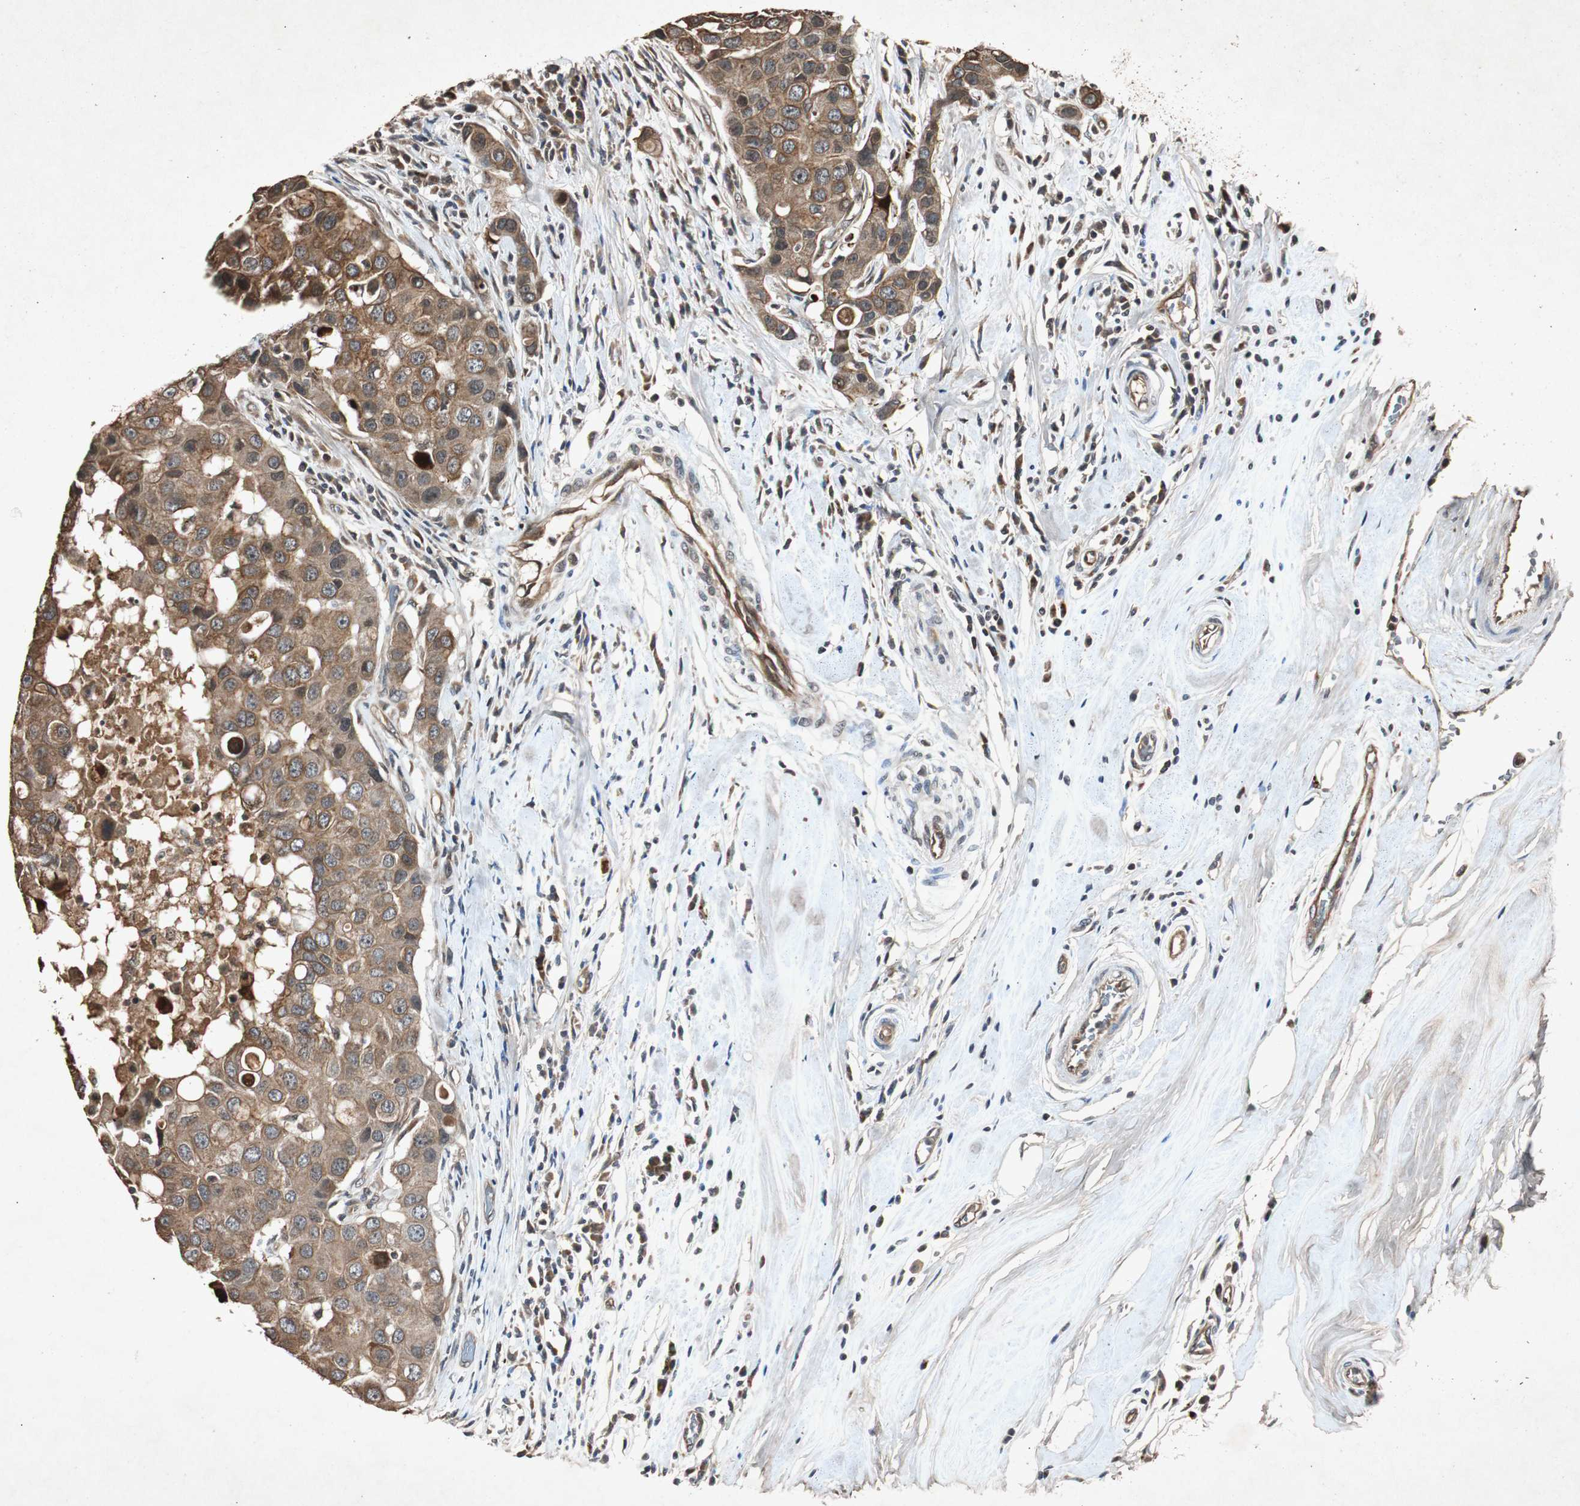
{"staining": {"intensity": "moderate", "quantity": ">75%", "location": "cytoplasmic/membranous"}, "tissue": "breast cancer", "cell_type": "Tumor cells", "image_type": "cancer", "snomed": [{"axis": "morphology", "description": "Duct carcinoma"}, {"axis": "topography", "description": "Breast"}], "caption": "DAB (3,3'-diaminobenzidine) immunohistochemical staining of infiltrating ductal carcinoma (breast) displays moderate cytoplasmic/membranous protein expression in about >75% of tumor cells.", "gene": "SLIT2", "patient": {"sex": "female", "age": 27}}